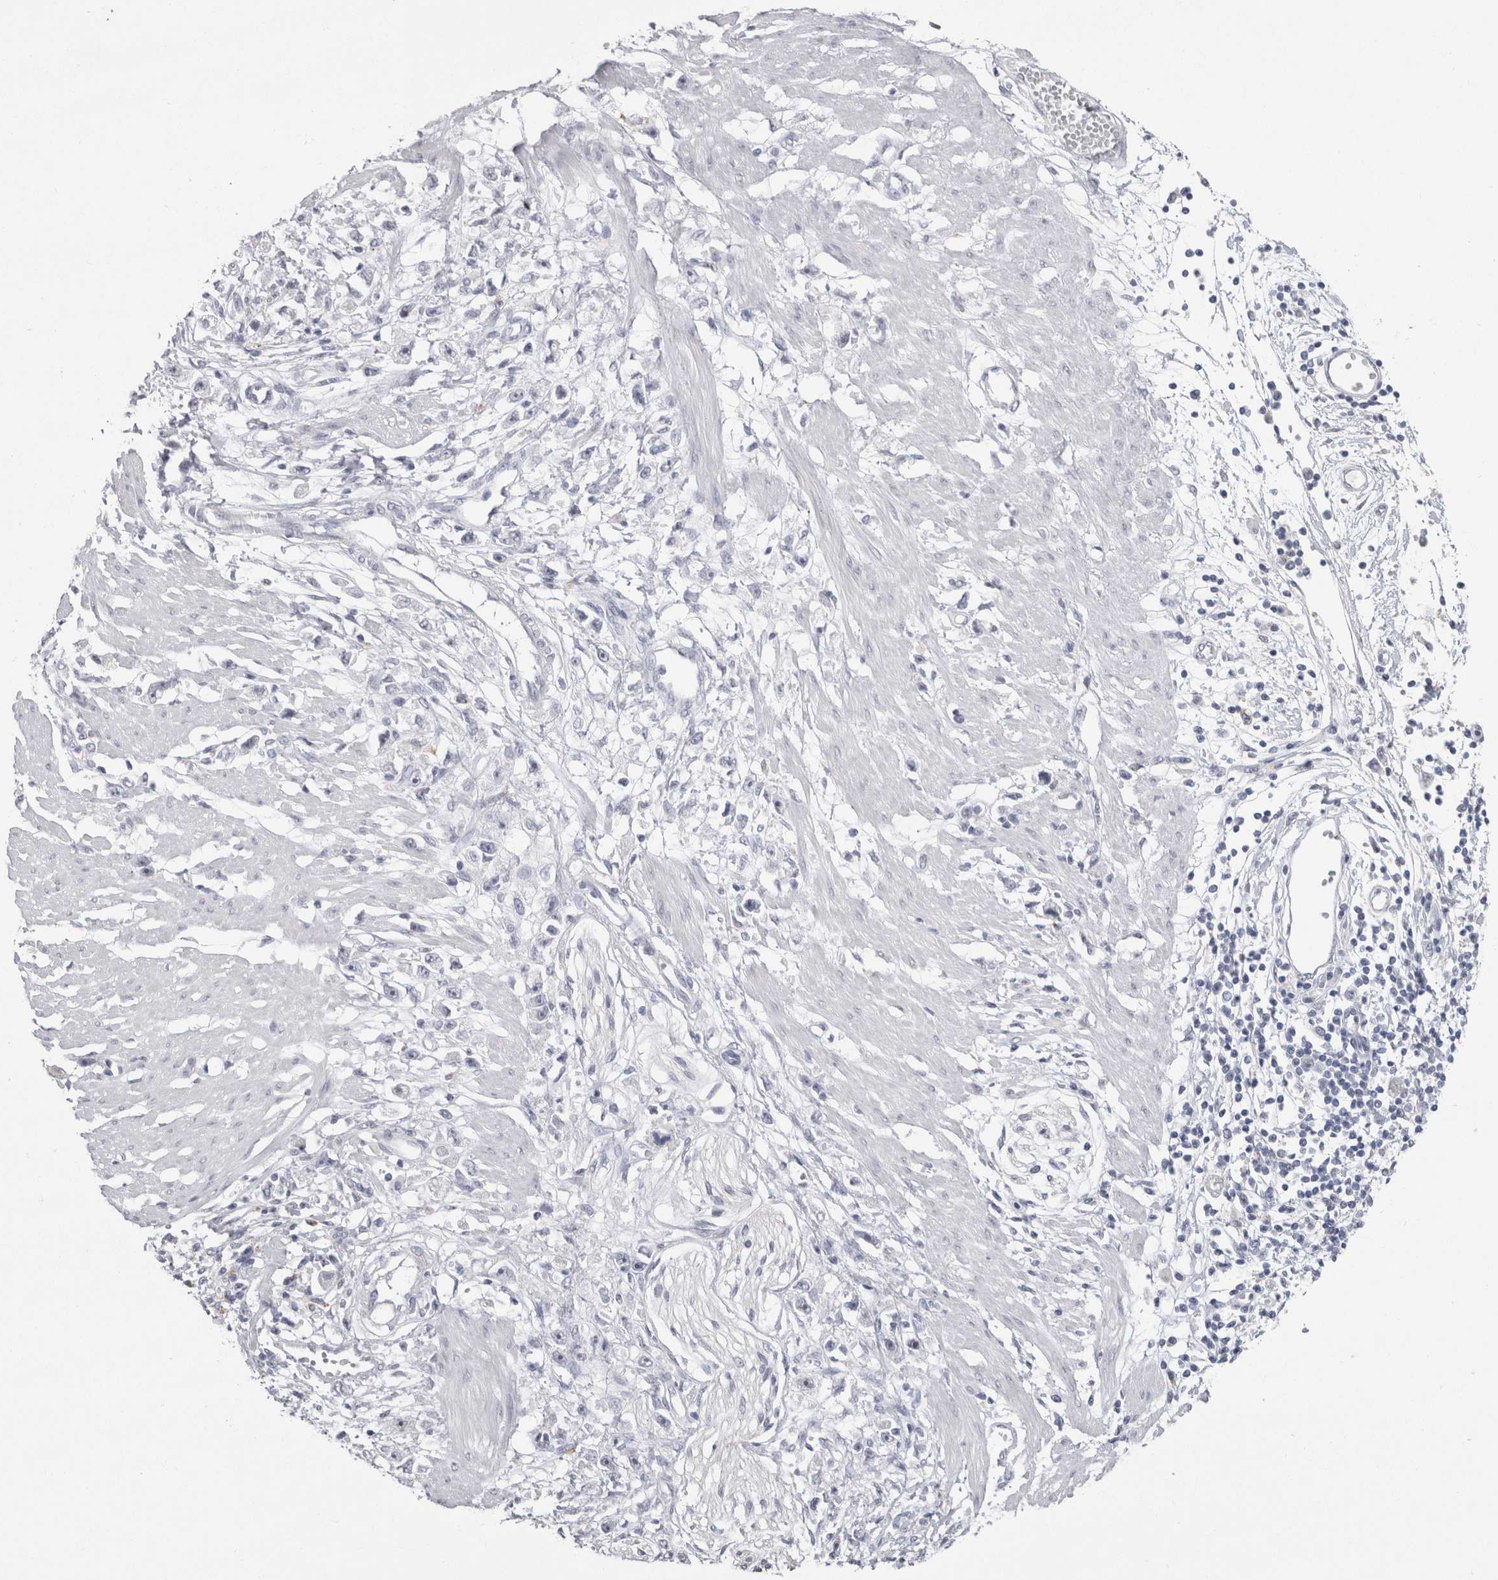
{"staining": {"intensity": "negative", "quantity": "none", "location": "none"}, "tissue": "stomach cancer", "cell_type": "Tumor cells", "image_type": "cancer", "snomed": [{"axis": "morphology", "description": "Adenocarcinoma, NOS"}, {"axis": "topography", "description": "Stomach"}], "caption": "Tumor cells are negative for protein expression in human stomach cancer (adenocarcinoma).", "gene": "CDH17", "patient": {"sex": "female", "age": 59}}